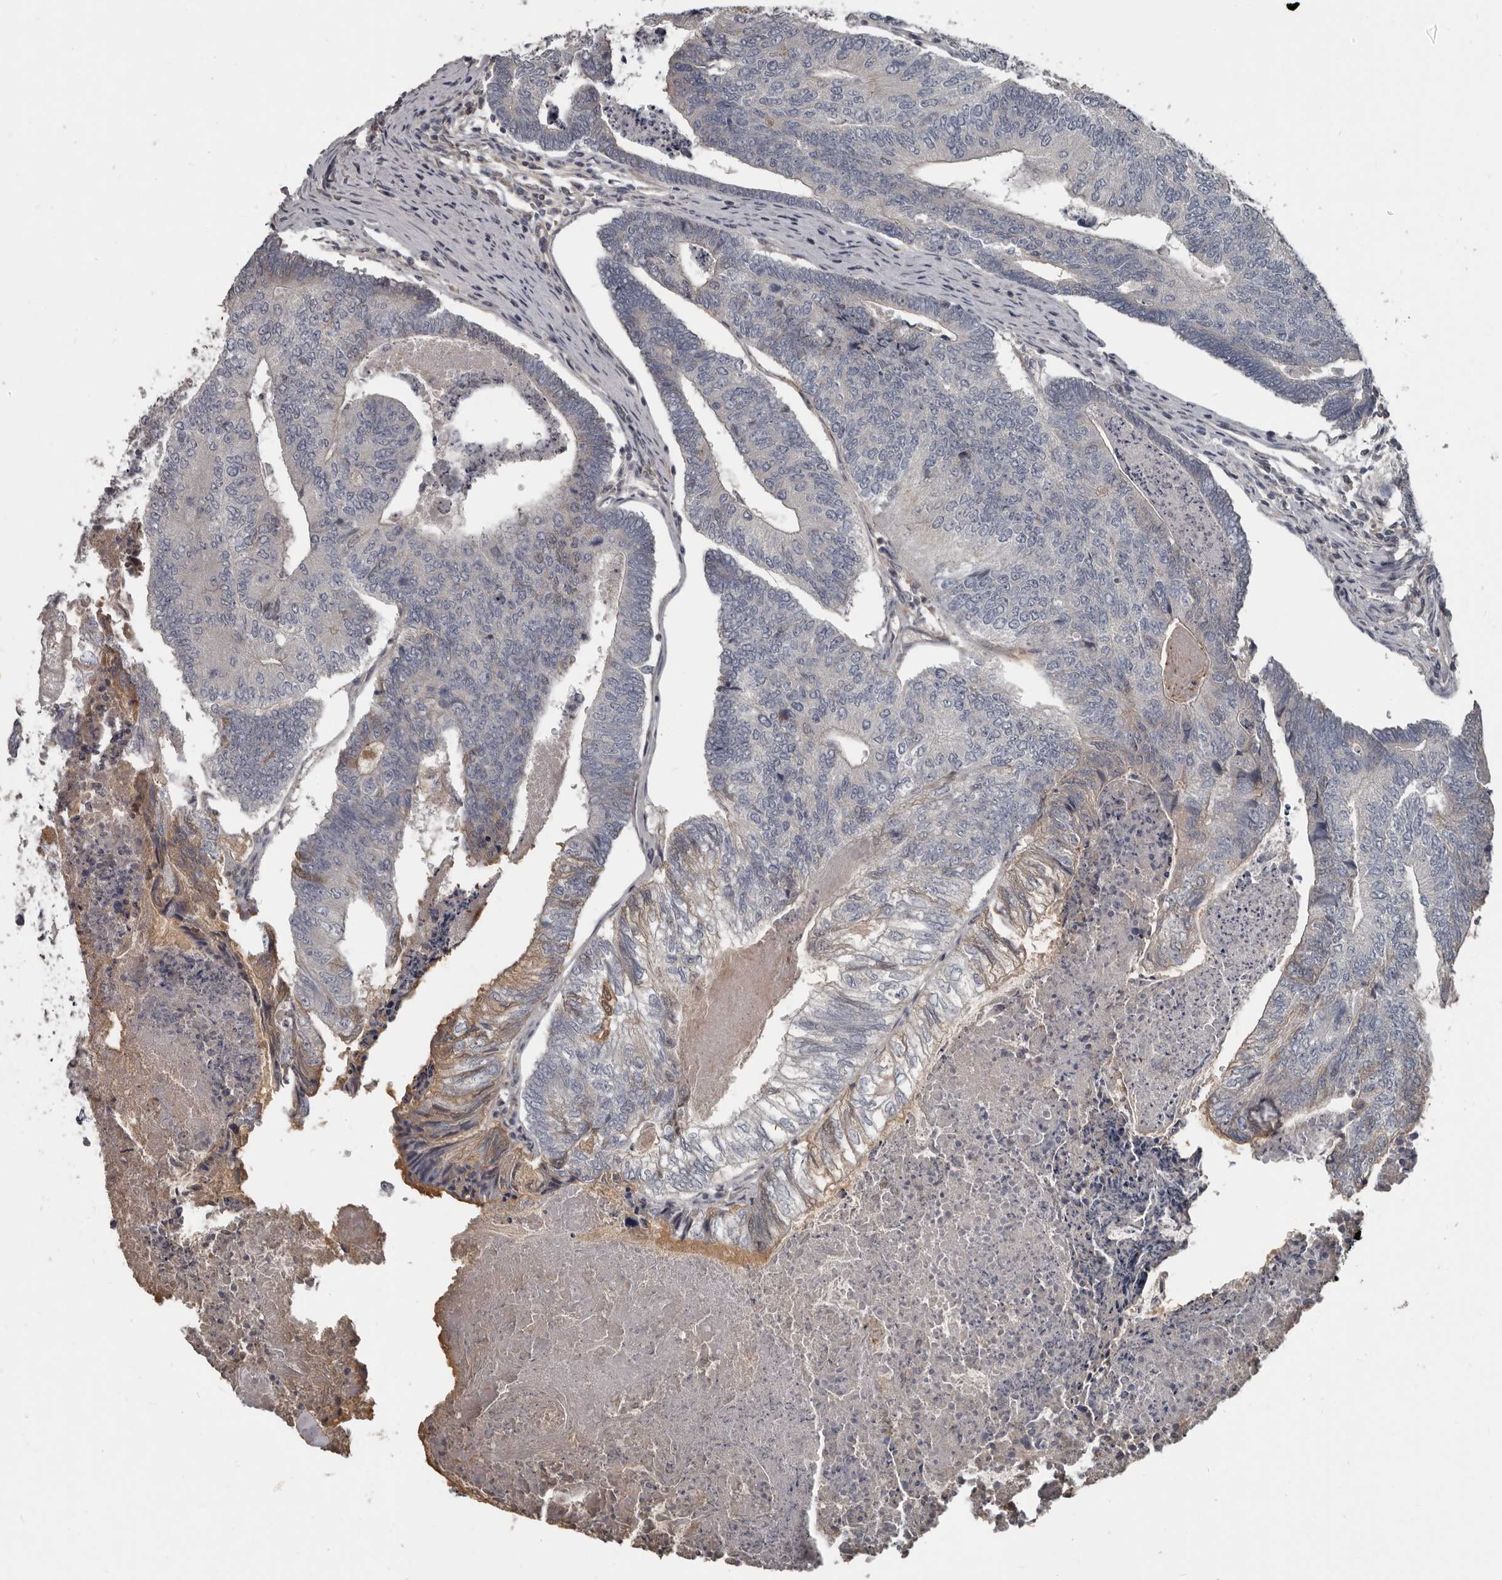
{"staining": {"intensity": "weak", "quantity": "<25%", "location": "cytoplasmic/membranous"}, "tissue": "colorectal cancer", "cell_type": "Tumor cells", "image_type": "cancer", "snomed": [{"axis": "morphology", "description": "Adenocarcinoma, NOS"}, {"axis": "topography", "description": "Colon"}], "caption": "Colorectal cancer was stained to show a protein in brown. There is no significant expression in tumor cells. Nuclei are stained in blue.", "gene": "CA6", "patient": {"sex": "female", "age": 67}}